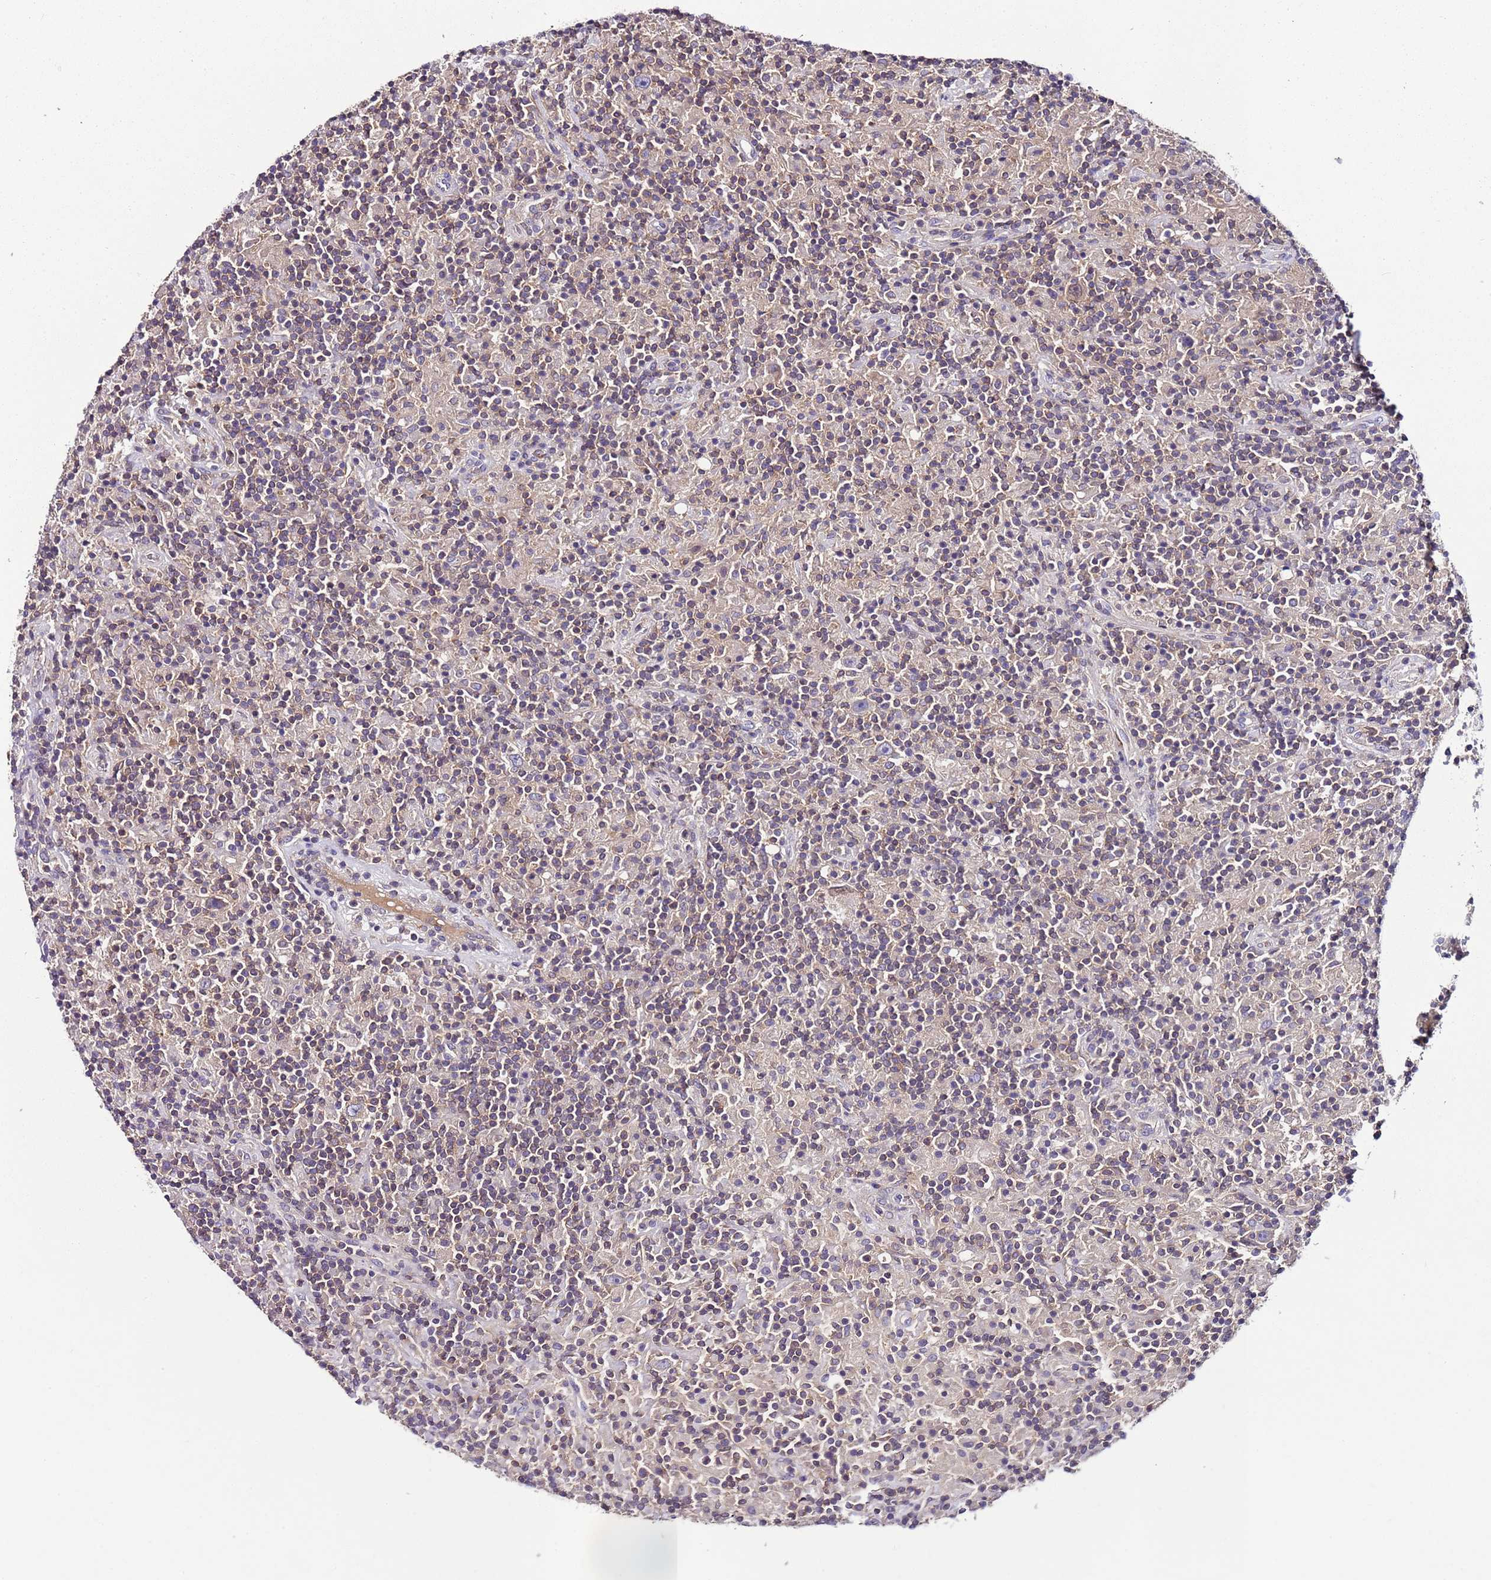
{"staining": {"intensity": "negative", "quantity": "none", "location": "none"}, "tissue": "lymphoma", "cell_type": "Tumor cells", "image_type": "cancer", "snomed": [{"axis": "morphology", "description": "Hodgkin's disease, NOS"}, {"axis": "topography", "description": "Lymph node"}], "caption": "Immunohistochemical staining of Hodgkin's disease demonstrates no significant positivity in tumor cells.", "gene": "IGIP", "patient": {"sex": "male", "age": 70}}